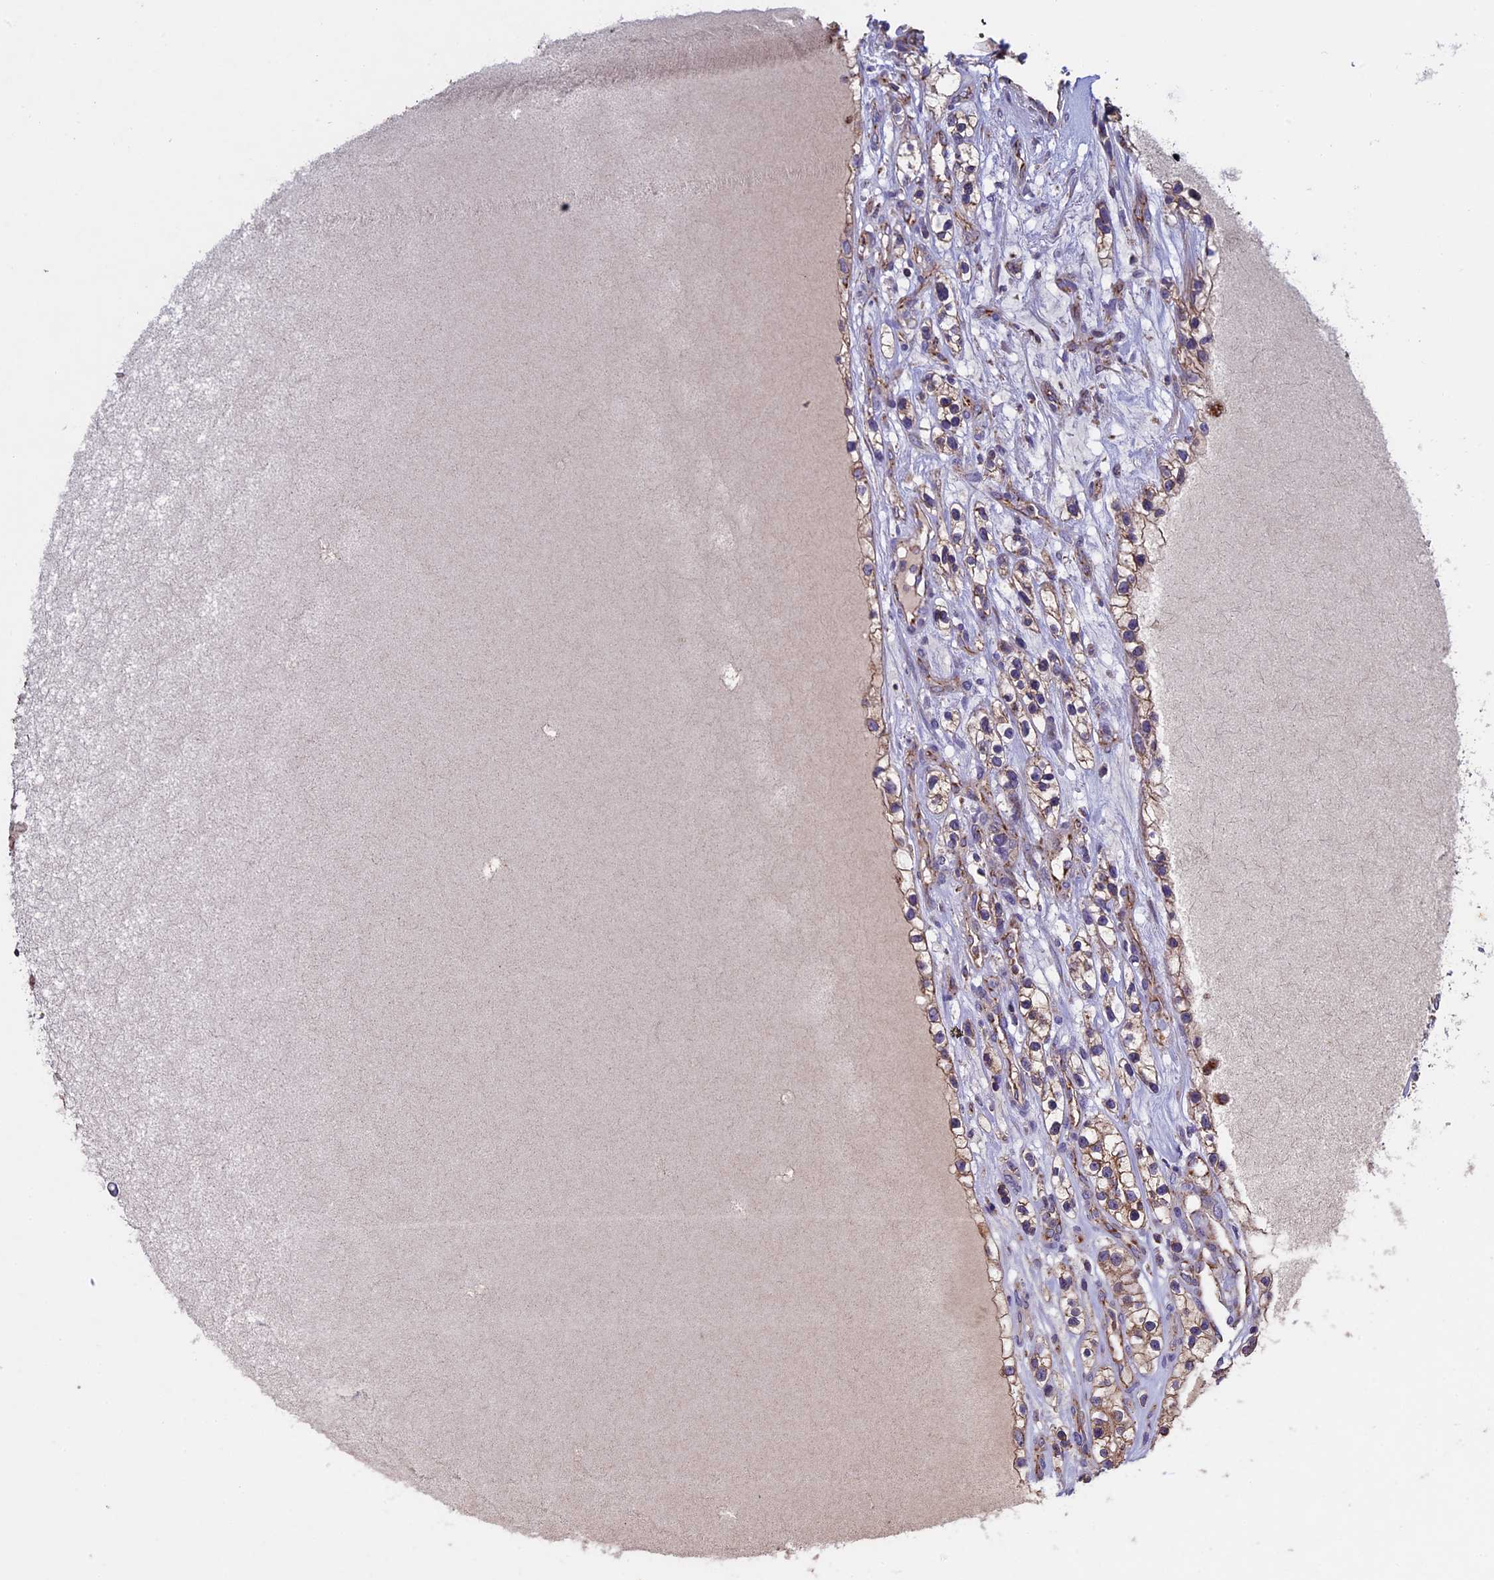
{"staining": {"intensity": "moderate", "quantity": ">75%", "location": "cytoplasmic/membranous"}, "tissue": "renal cancer", "cell_type": "Tumor cells", "image_type": "cancer", "snomed": [{"axis": "morphology", "description": "Adenocarcinoma, NOS"}, {"axis": "topography", "description": "Kidney"}], "caption": "Adenocarcinoma (renal) was stained to show a protein in brown. There is medium levels of moderate cytoplasmic/membranous positivity in about >75% of tumor cells.", "gene": "RNF17", "patient": {"sex": "female", "age": 57}}